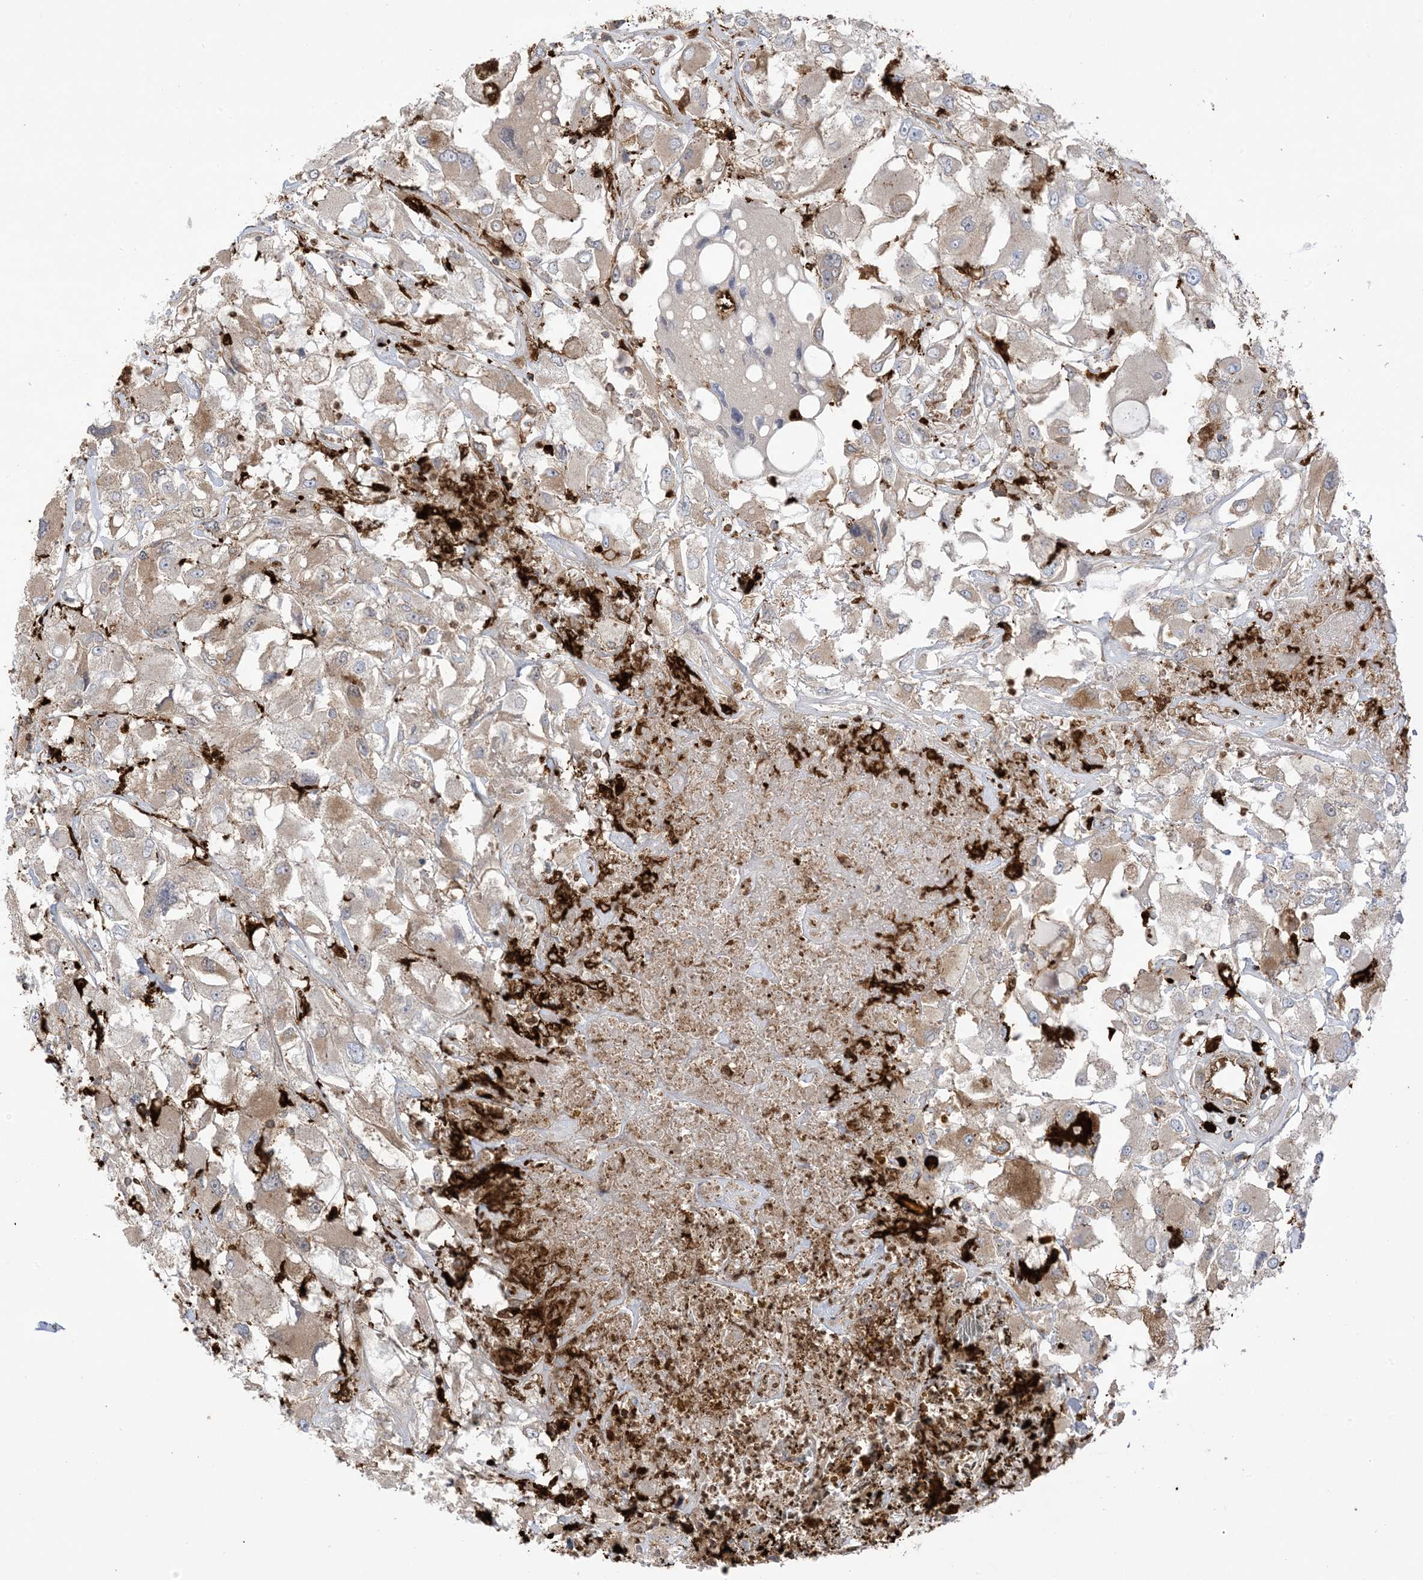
{"staining": {"intensity": "weak", "quantity": "25%-75%", "location": "cytoplasmic/membranous"}, "tissue": "renal cancer", "cell_type": "Tumor cells", "image_type": "cancer", "snomed": [{"axis": "morphology", "description": "Adenocarcinoma, NOS"}, {"axis": "topography", "description": "Kidney"}], "caption": "Weak cytoplasmic/membranous positivity is identified in about 25%-75% of tumor cells in renal adenocarcinoma.", "gene": "ICMT", "patient": {"sex": "female", "age": 52}}